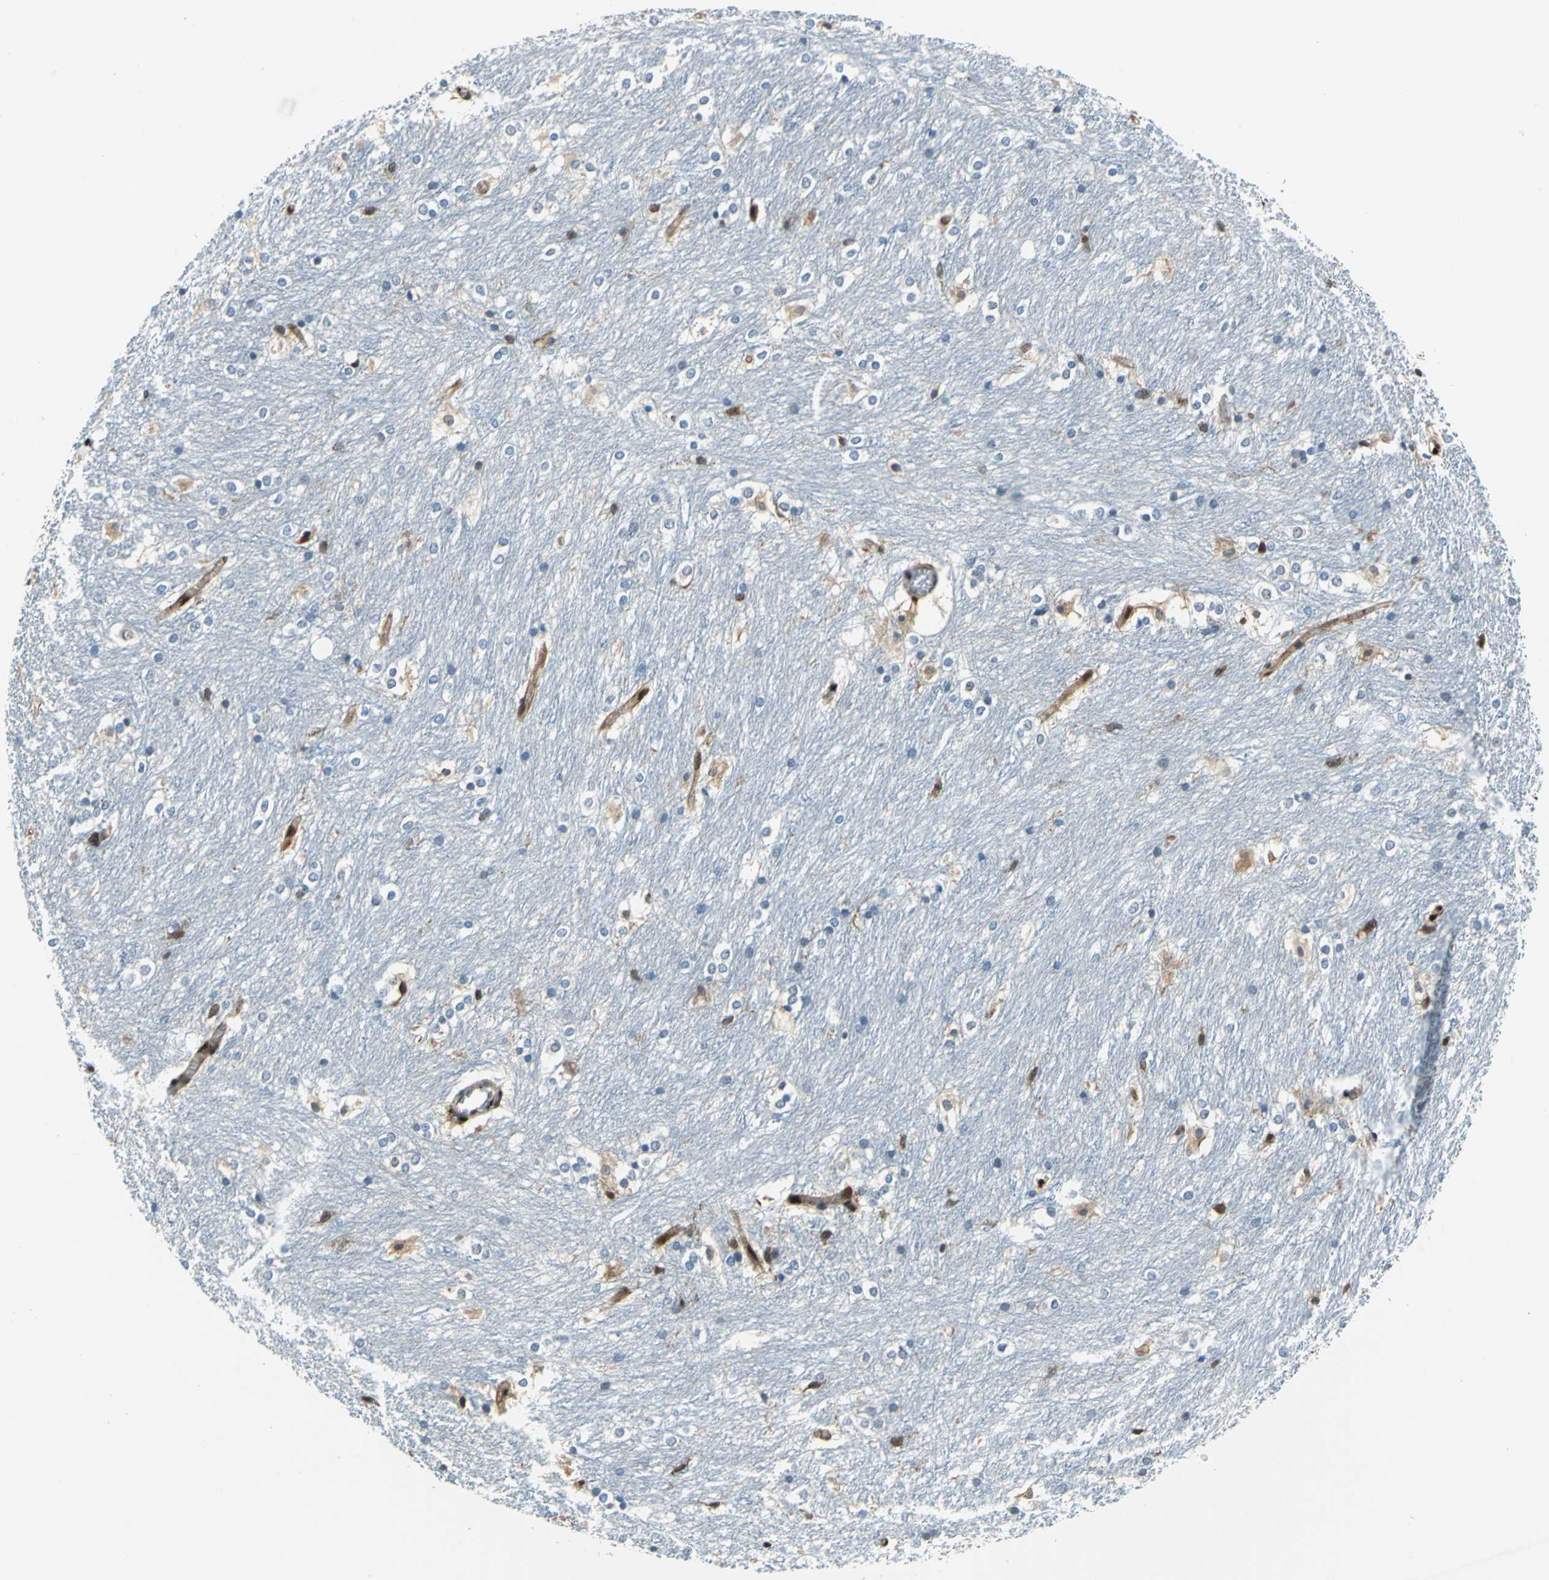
{"staining": {"intensity": "weak", "quantity": "25%-75%", "location": "cytoplasmic/membranous"}, "tissue": "caudate", "cell_type": "Glial cells", "image_type": "normal", "snomed": [{"axis": "morphology", "description": "Normal tissue, NOS"}, {"axis": "topography", "description": "Lateral ventricle wall"}], "caption": "Brown immunohistochemical staining in benign human caudate reveals weak cytoplasmic/membranous staining in about 25%-75% of glial cells.", "gene": "PSME1", "patient": {"sex": "female", "age": 19}}